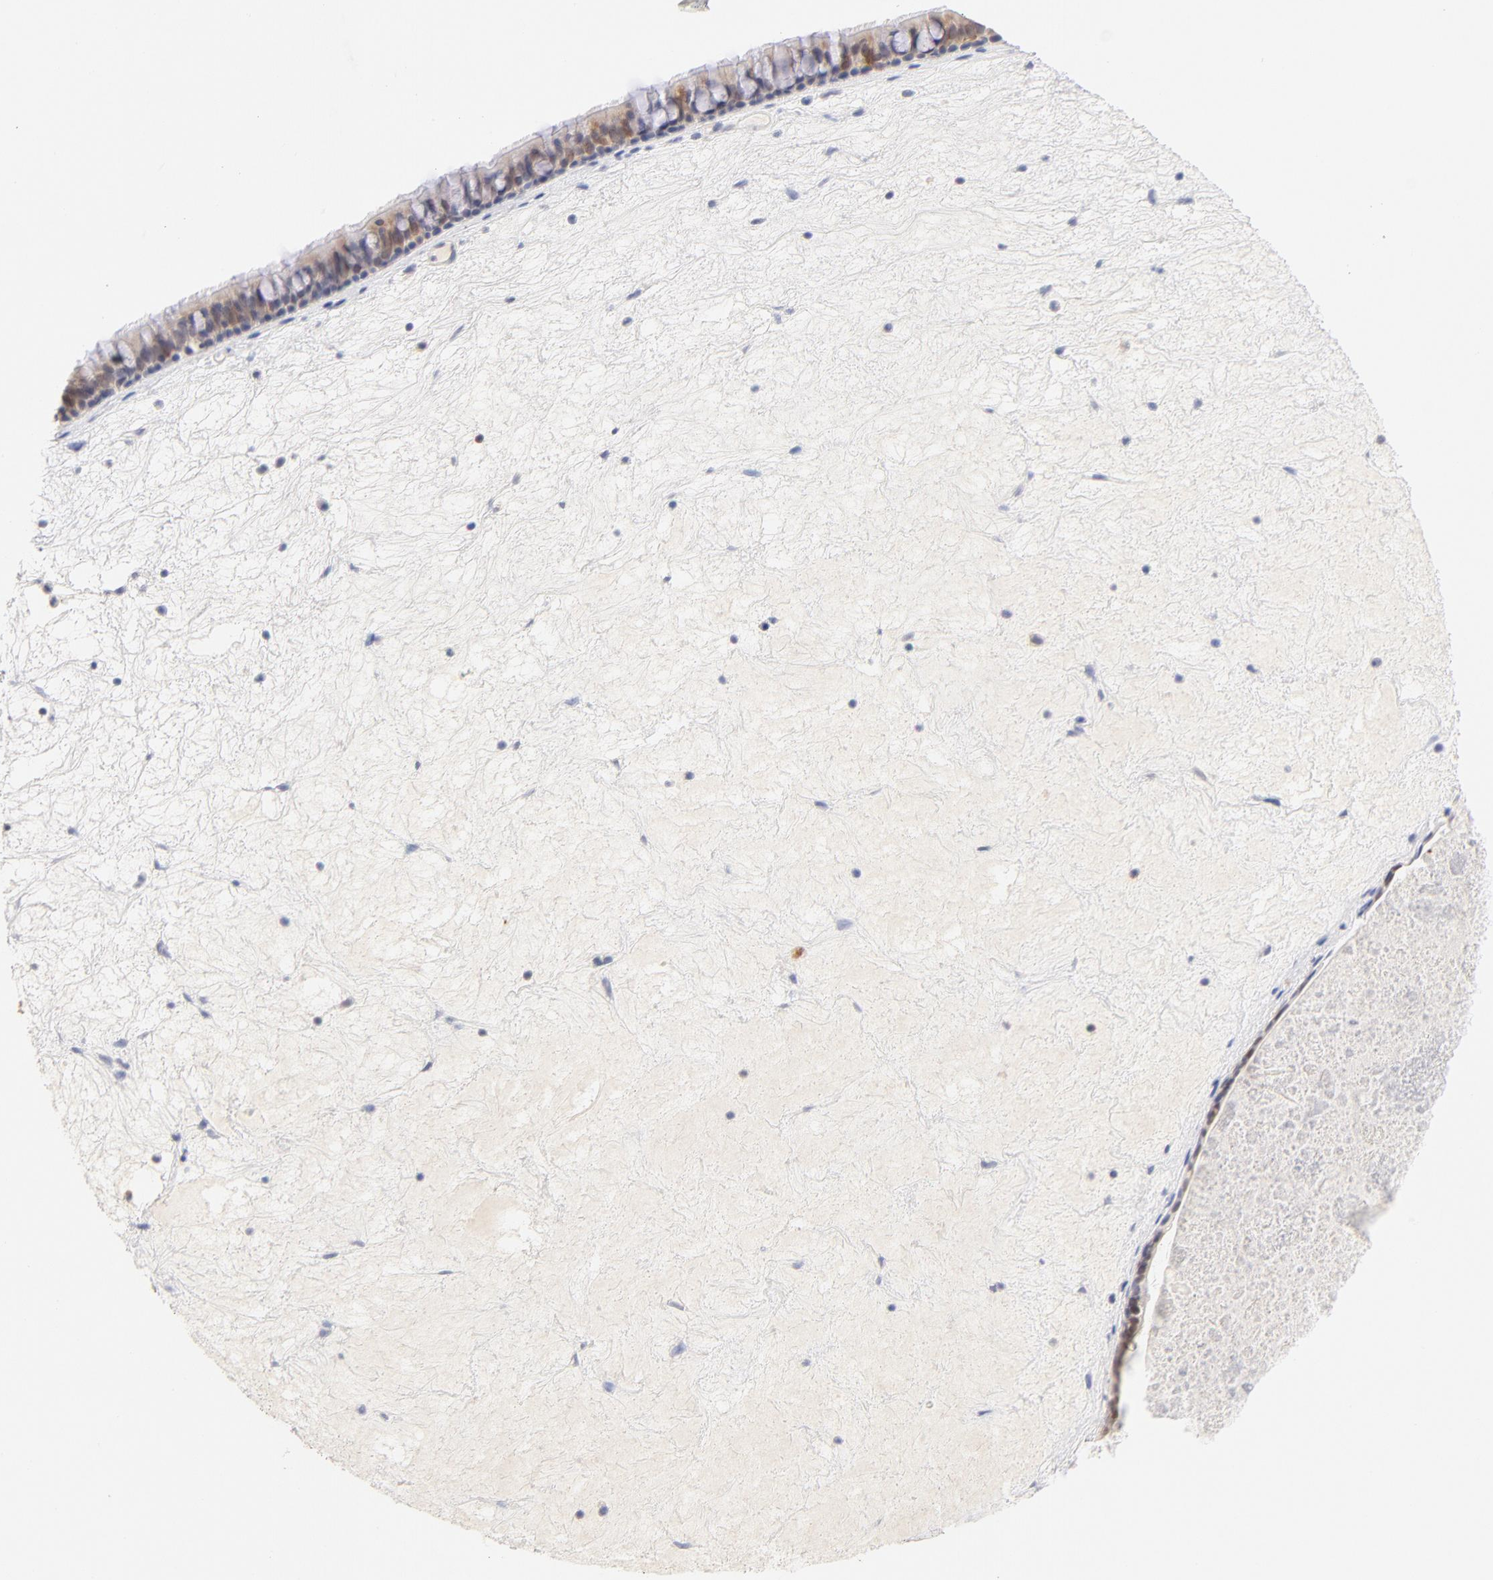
{"staining": {"intensity": "weak", "quantity": "25%-75%", "location": "cytoplasmic/membranous"}, "tissue": "nasopharynx", "cell_type": "Respiratory epithelial cells", "image_type": "normal", "snomed": [{"axis": "morphology", "description": "Normal tissue, NOS"}, {"axis": "topography", "description": "Nasopharynx"}], "caption": "High-magnification brightfield microscopy of unremarkable nasopharynx stained with DAB (brown) and counterstained with hematoxylin (blue). respiratory epithelial cells exhibit weak cytoplasmic/membranous staining is appreciated in approximately25%-75% of cells. (IHC, brightfield microscopy, high magnification).", "gene": "CASP6", "patient": {"sex": "female", "age": 78}}